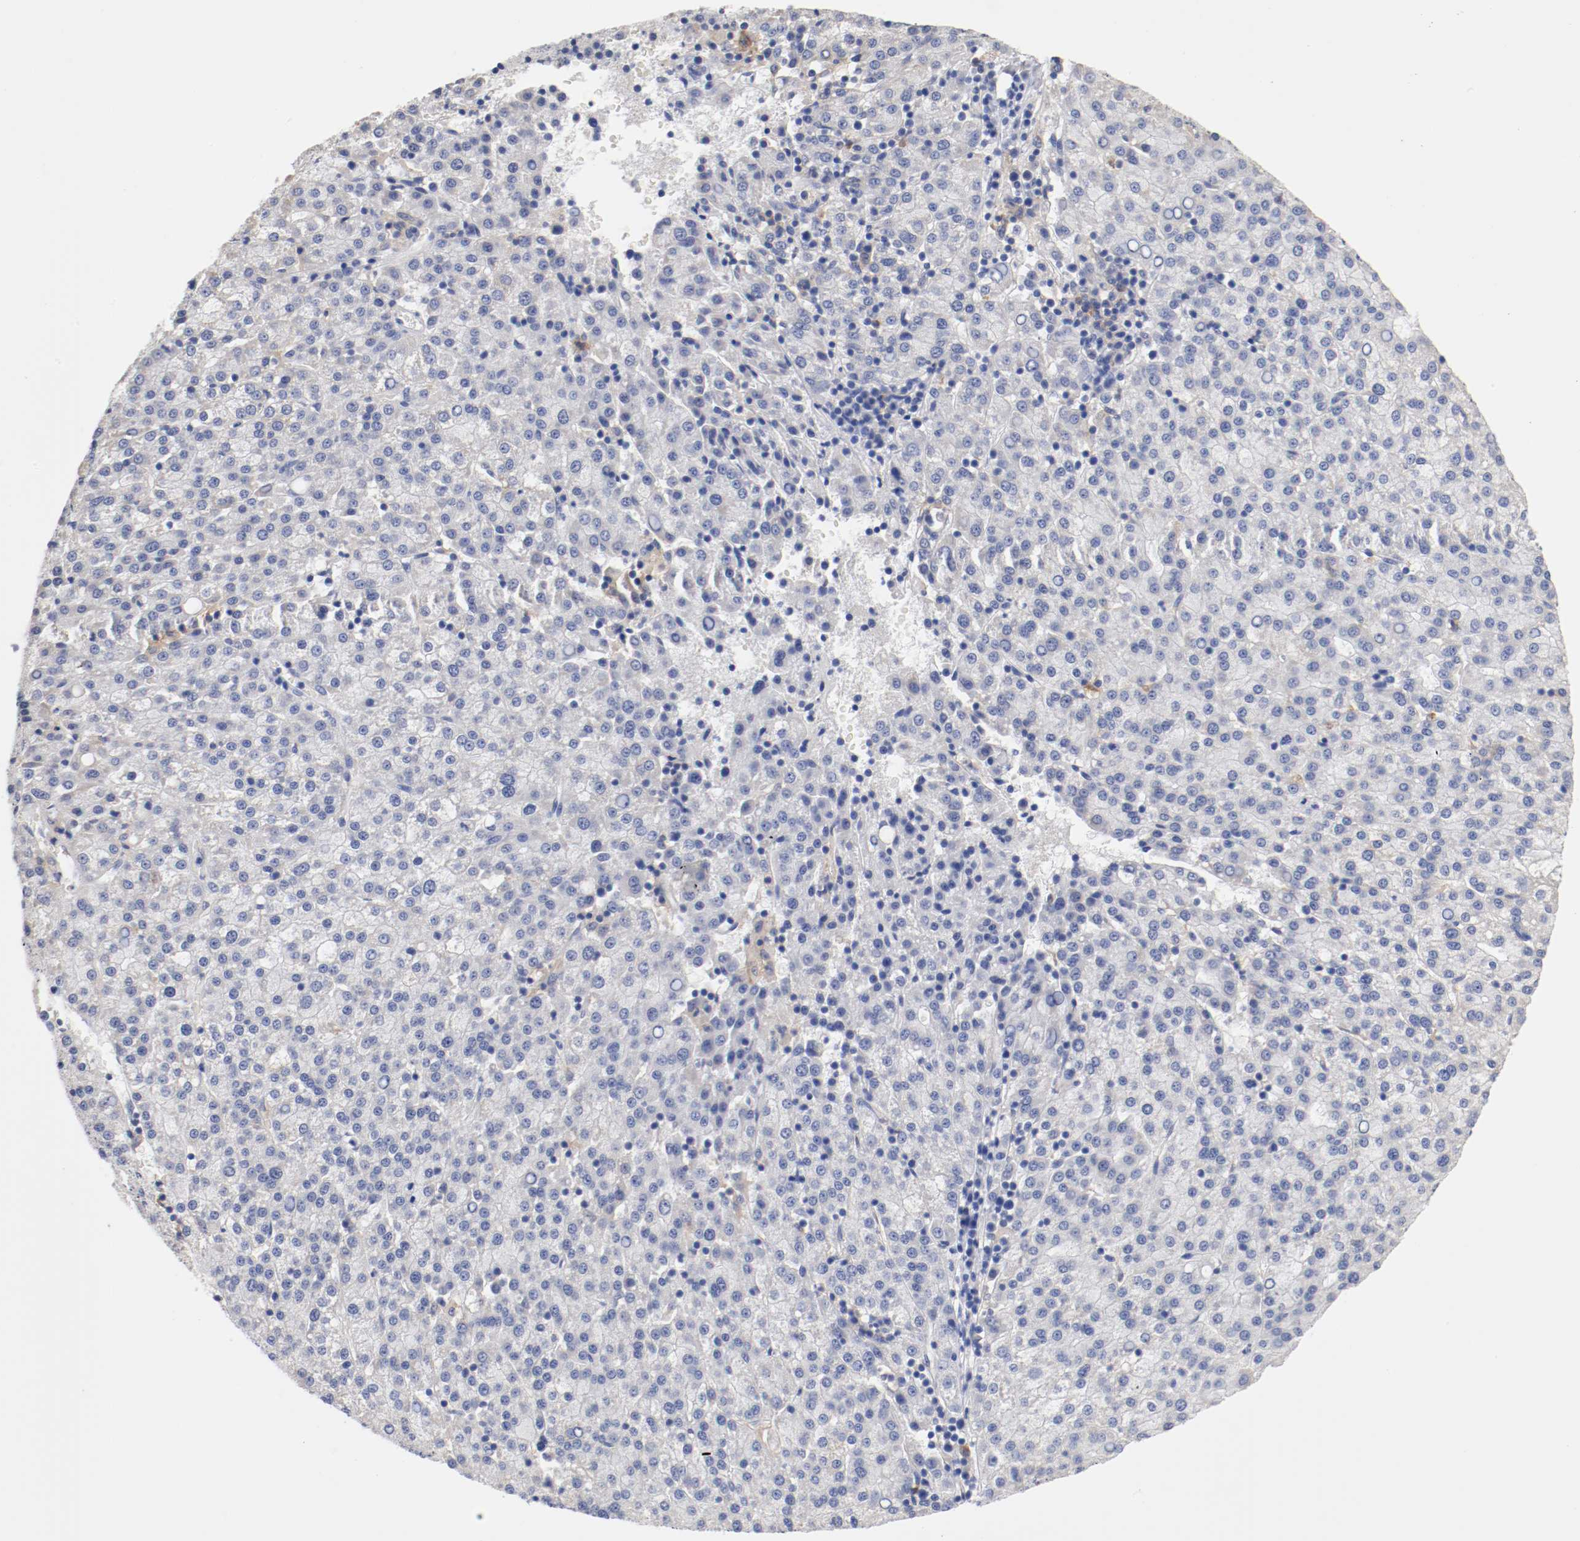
{"staining": {"intensity": "negative", "quantity": "none", "location": "none"}, "tissue": "liver cancer", "cell_type": "Tumor cells", "image_type": "cancer", "snomed": [{"axis": "morphology", "description": "Carcinoma, Hepatocellular, NOS"}, {"axis": "topography", "description": "Liver"}], "caption": "An immunohistochemistry (IHC) photomicrograph of liver hepatocellular carcinoma is shown. There is no staining in tumor cells of liver hepatocellular carcinoma.", "gene": "FGFBP1", "patient": {"sex": "female", "age": 58}}